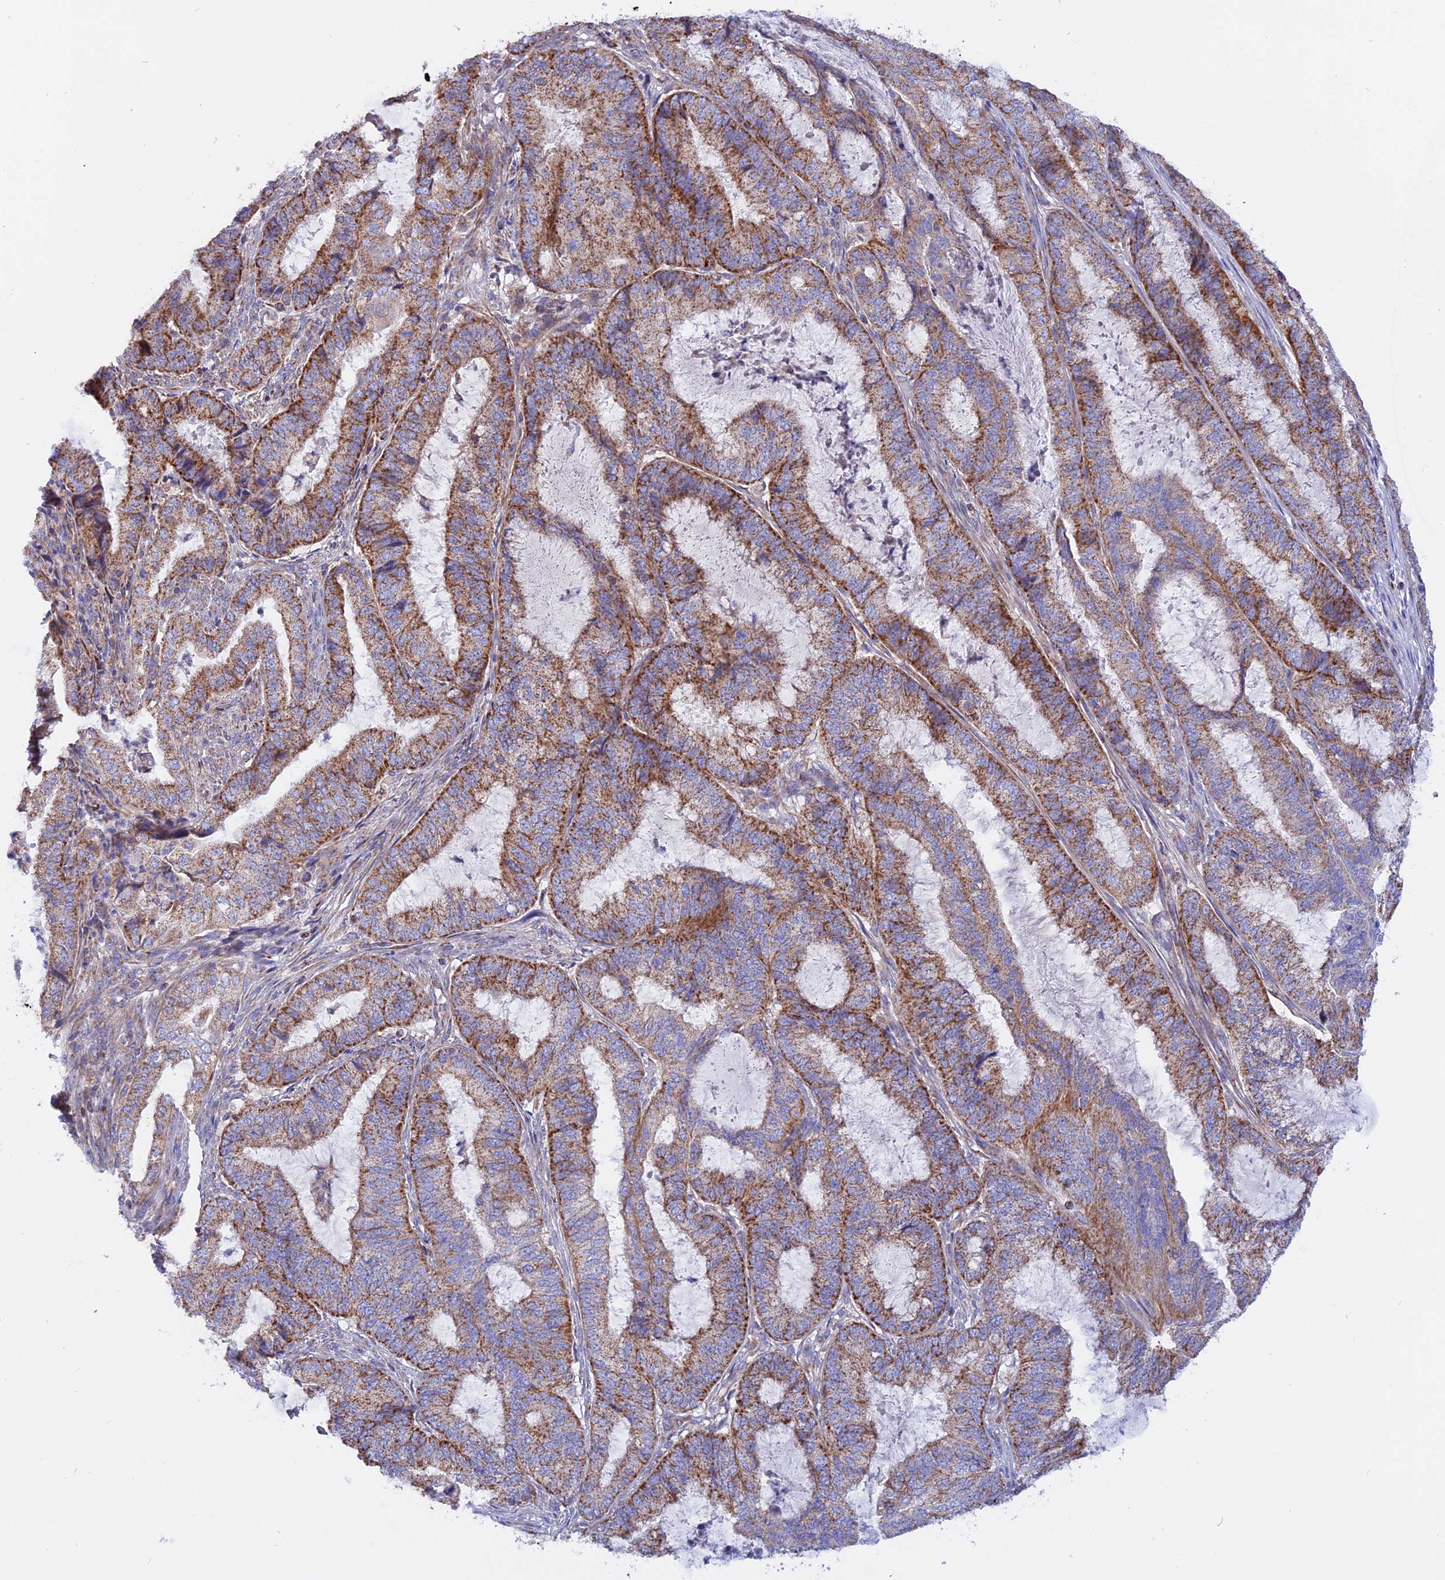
{"staining": {"intensity": "moderate", "quantity": ">75%", "location": "cytoplasmic/membranous"}, "tissue": "endometrial cancer", "cell_type": "Tumor cells", "image_type": "cancer", "snomed": [{"axis": "morphology", "description": "Adenocarcinoma, NOS"}, {"axis": "topography", "description": "Endometrium"}], "caption": "Endometrial adenocarcinoma tissue exhibits moderate cytoplasmic/membranous staining in about >75% of tumor cells Nuclei are stained in blue.", "gene": "GCDH", "patient": {"sex": "female", "age": 51}}